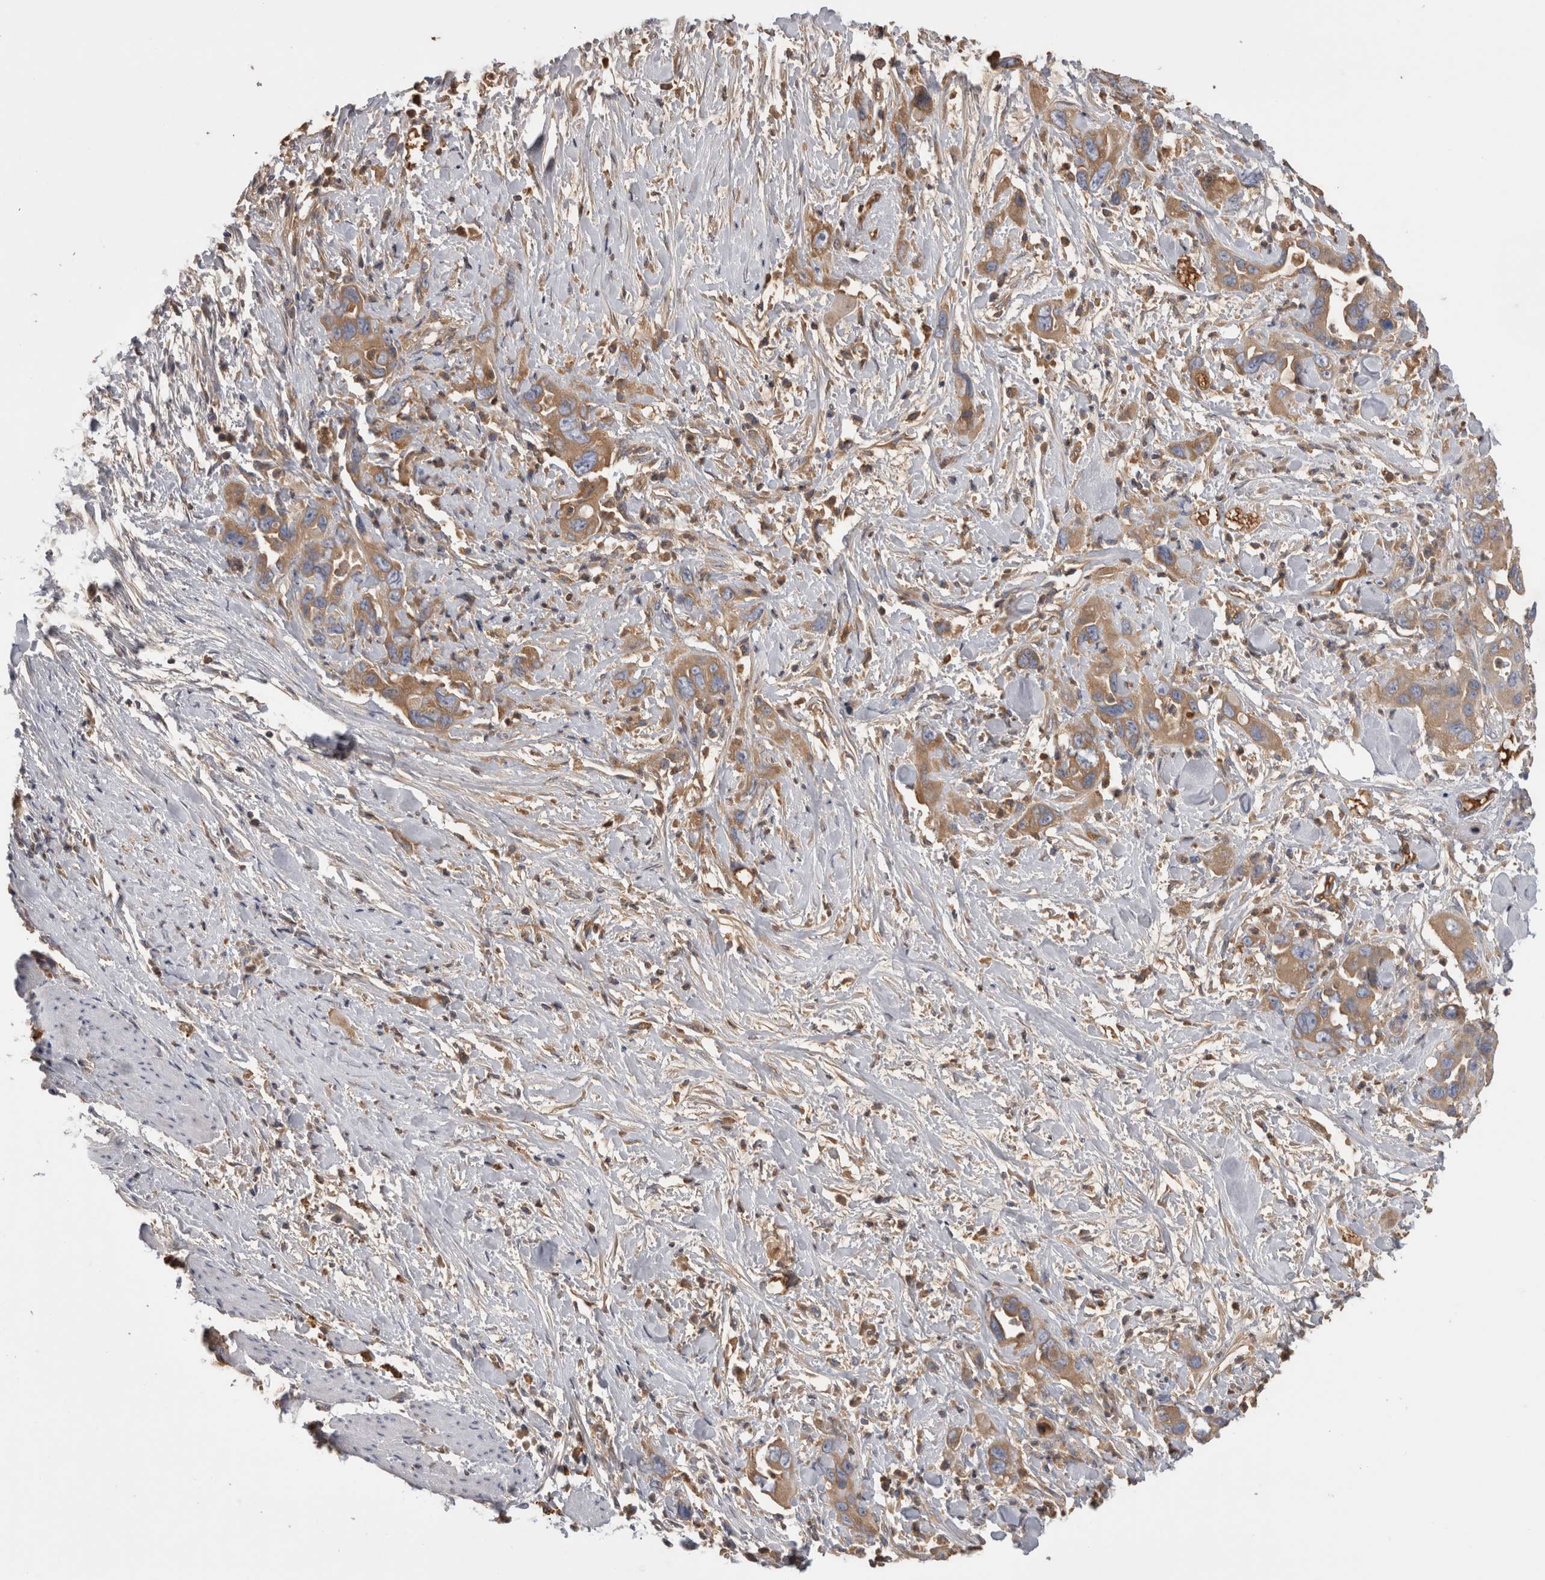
{"staining": {"intensity": "moderate", "quantity": ">75%", "location": "cytoplasmic/membranous"}, "tissue": "pancreatic cancer", "cell_type": "Tumor cells", "image_type": "cancer", "snomed": [{"axis": "morphology", "description": "Adenocarcinoma, NOS"}, {"axis": "topography", "description": "Pancreas"}], "caption": "Immunohistochemical staining of pancreatic cancer (adenocarcinoma) shows moderate cytoplasmic/membranous protein positivity in approximately >75% of tumor cells.", "gene": "TBCE", "patient": {"sex": "female", "age": 70}}